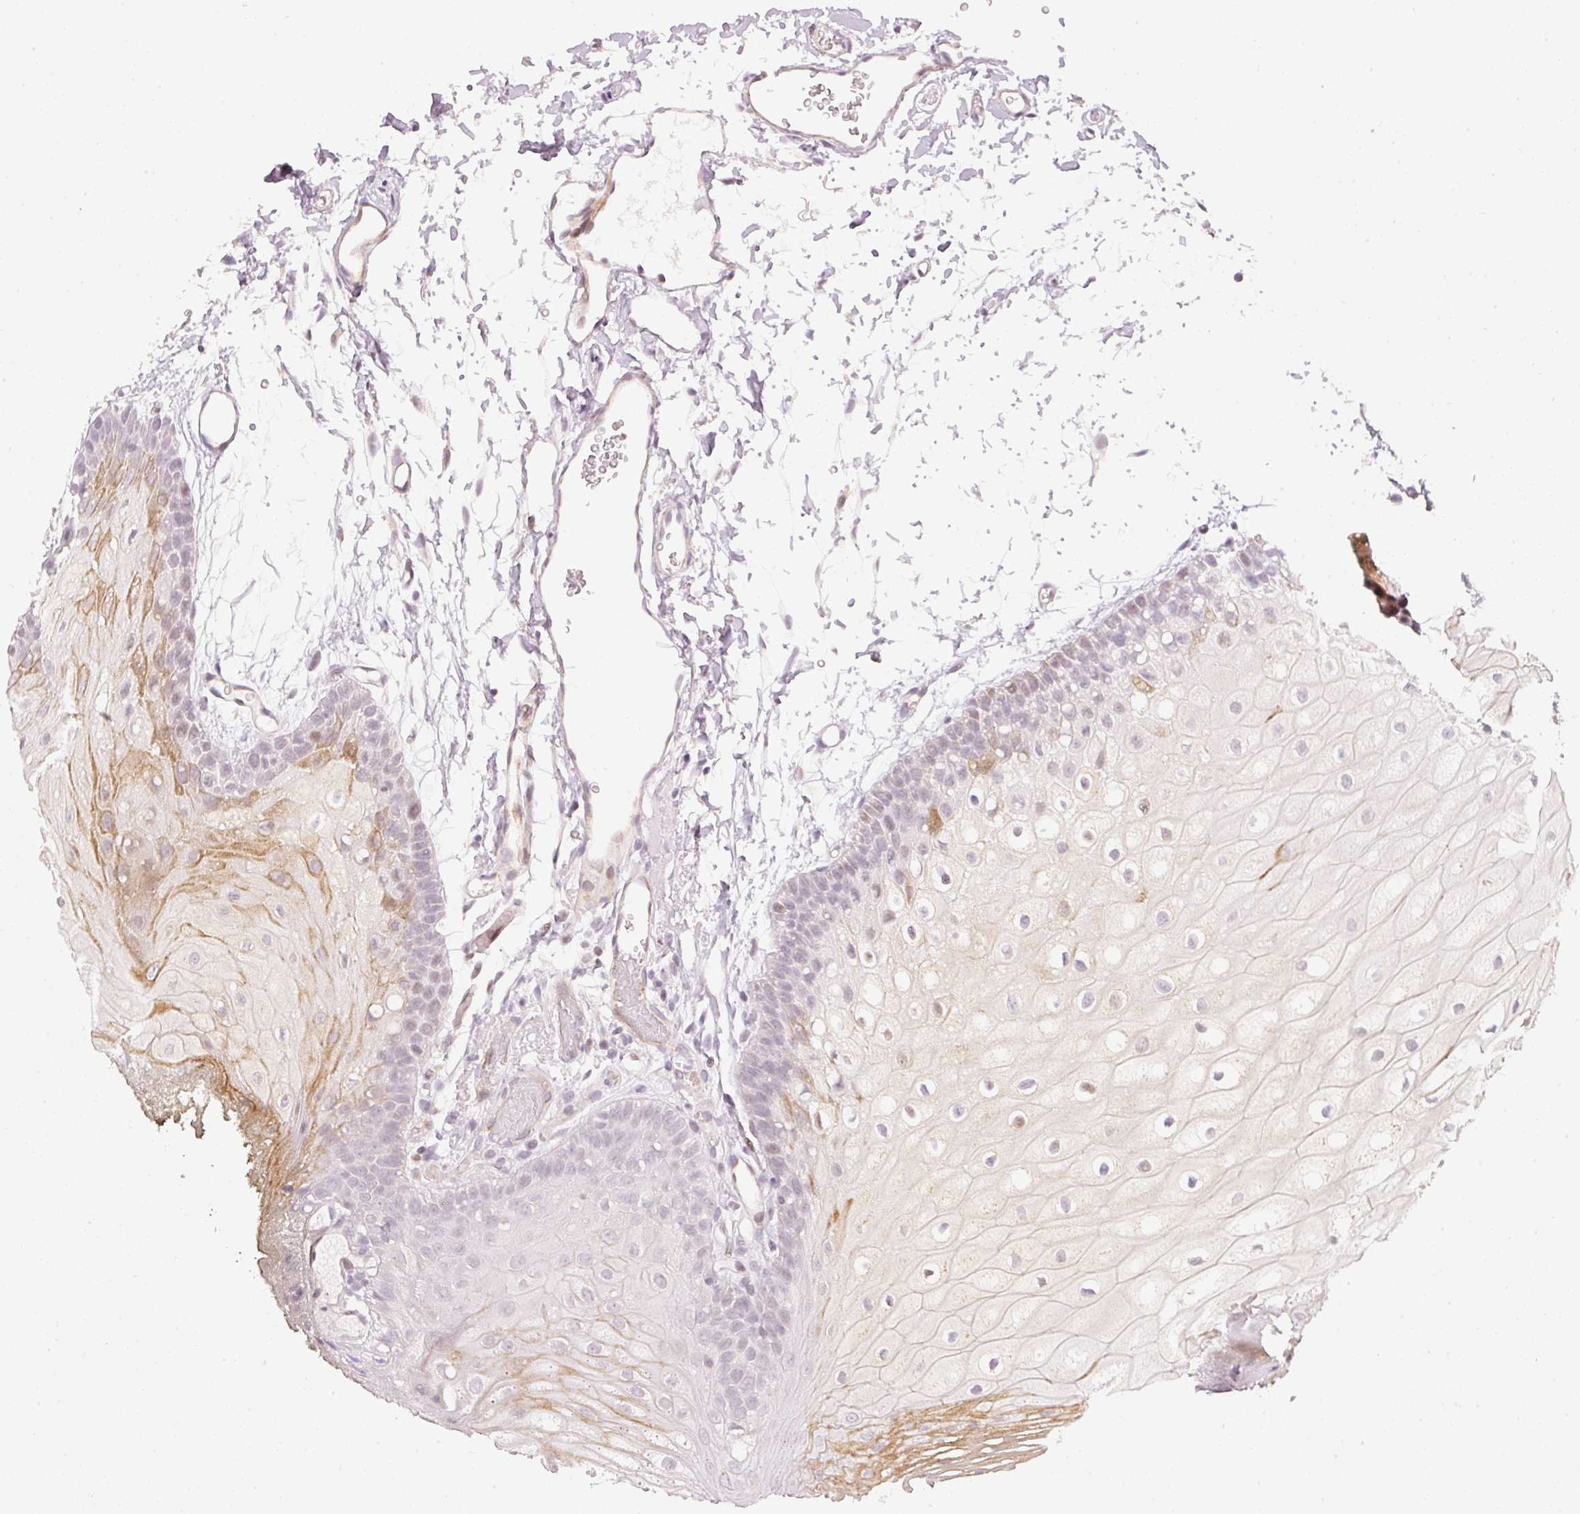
{"staining": {"intensity": "moderate", "quantity": "<25%", "location": "cytoplasmic/membranous,nuclear"}, "tissue": "oral mucosa", "cell_type": "Squamous epithelial cells", "image_type": "normal", "snomed": [{"axis": "morphology", "description": "Normal tissue, NOS"}, {"axis": "morphology", "description": "Squamous cell carcinoma, NOS"}, {"axis": "topography", "description": "Oral tissue"}, {"axis": "topography", "description": "Head-Neck"}], "caption": "Brown immunohistochemical staining in benign oral mucosa demonstrates moderate cytoplasmic/membranous,nuclear positivity in approximately <25% of squamous epithelial cells. The staining was performed using DAB to visualize the protein expression in brown, while the nuclei were stained in blue with hematoxylin (Magnification: 20x).", "gene": "NRDE2", "patient": {"sex": "female", "age": 81}}